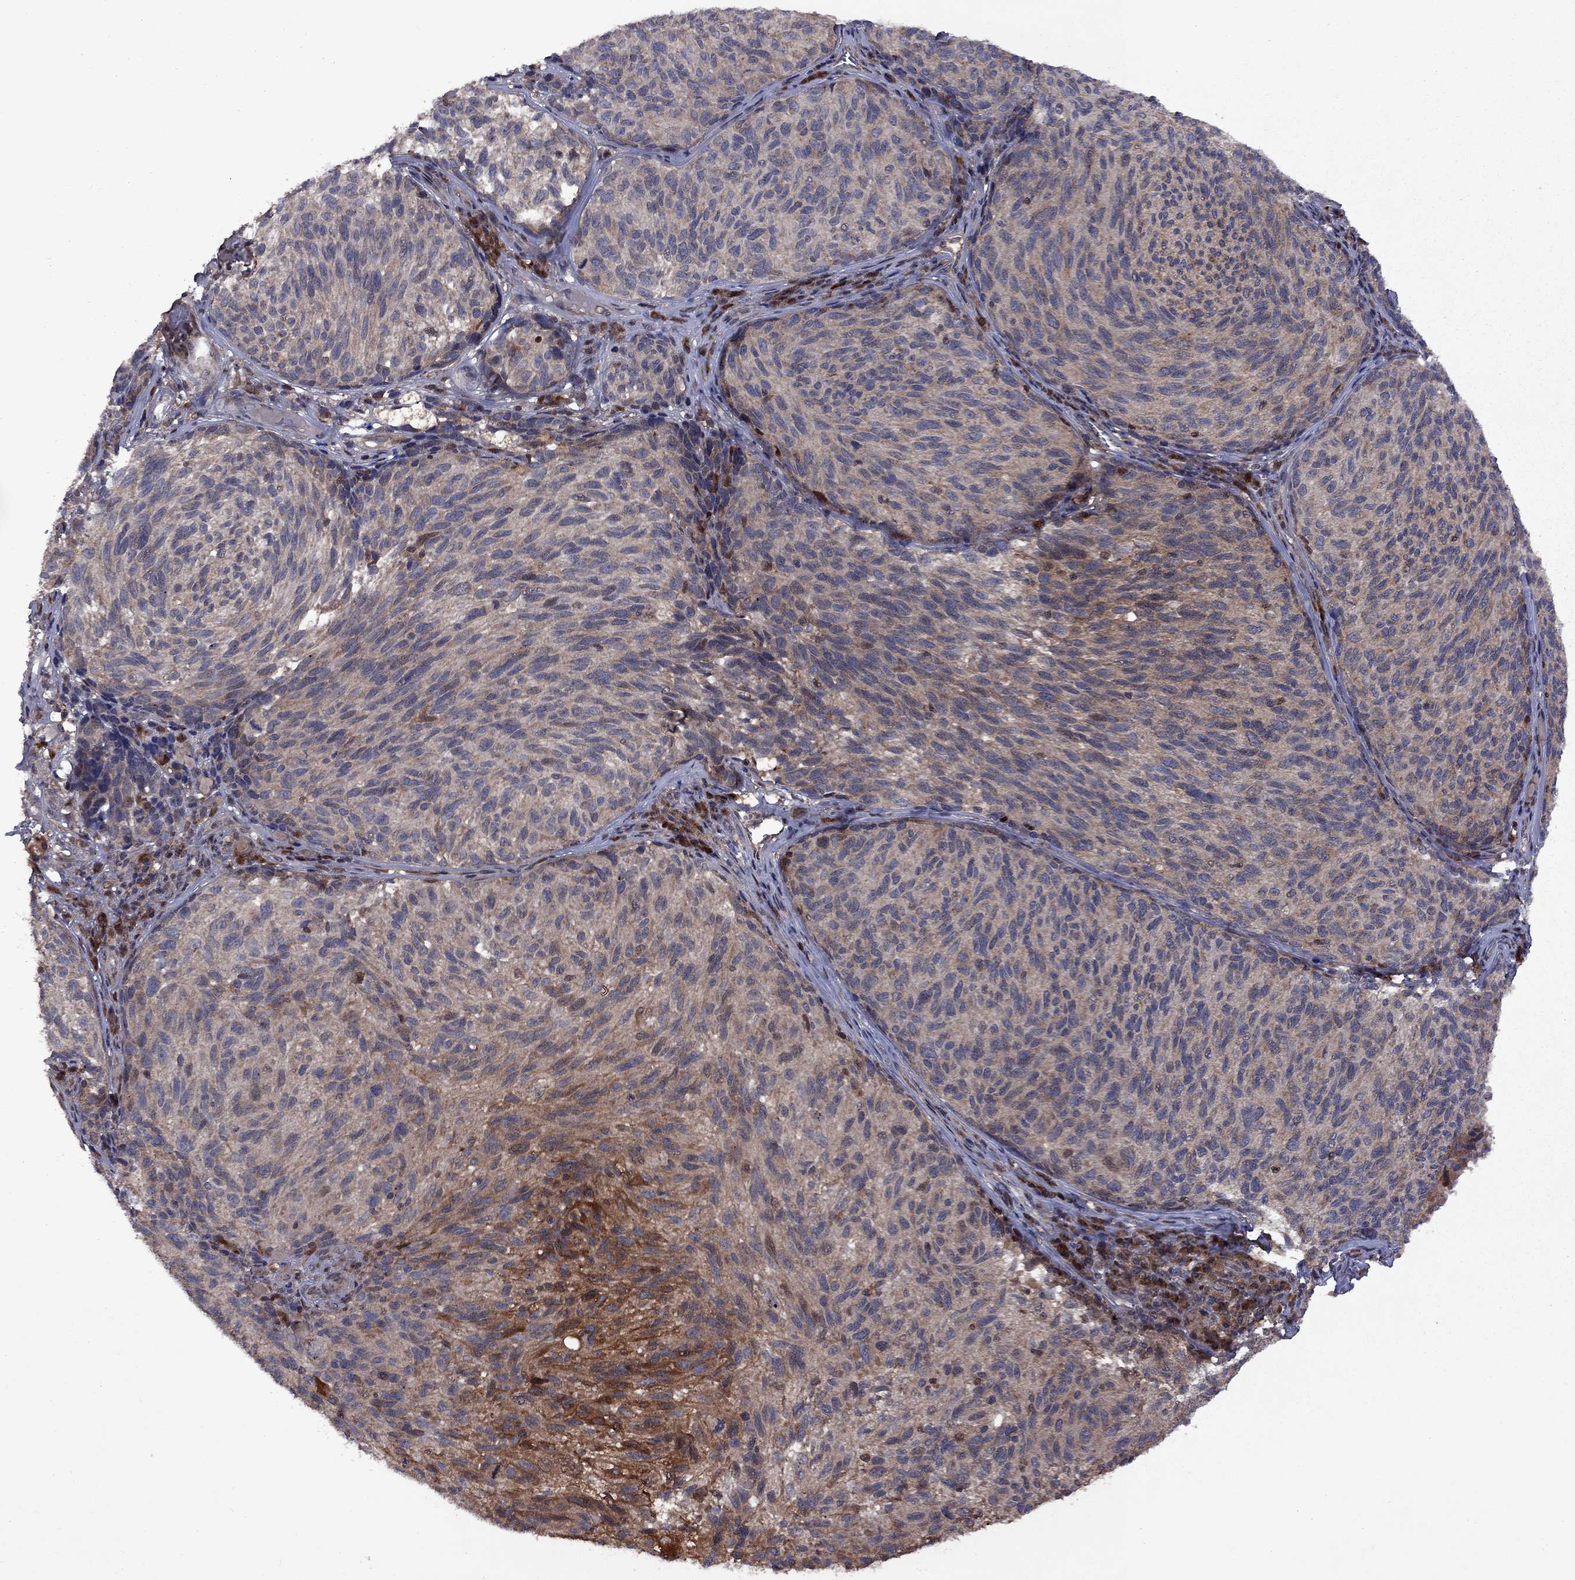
{"staining": {"intensity": "moderate", "quantity": "25%-75%", "location": "cytoplasmic/membranous"}, "tissue": "melanoma", "cell_type": "Tumor cells", "image_type": "cancer", "snomed": [{"axis": "morphology", "description": "Malignant melanoma, NOS"}, {"axis": "topography", "description": "Skin"}], "caption": "Moderate cytoplasmic/membranous staining is present in approximately 25%-75% of tumor cells in malignant melanoma.", "gene": "IPP", "patient": {"sex": "female", "age": 73}}